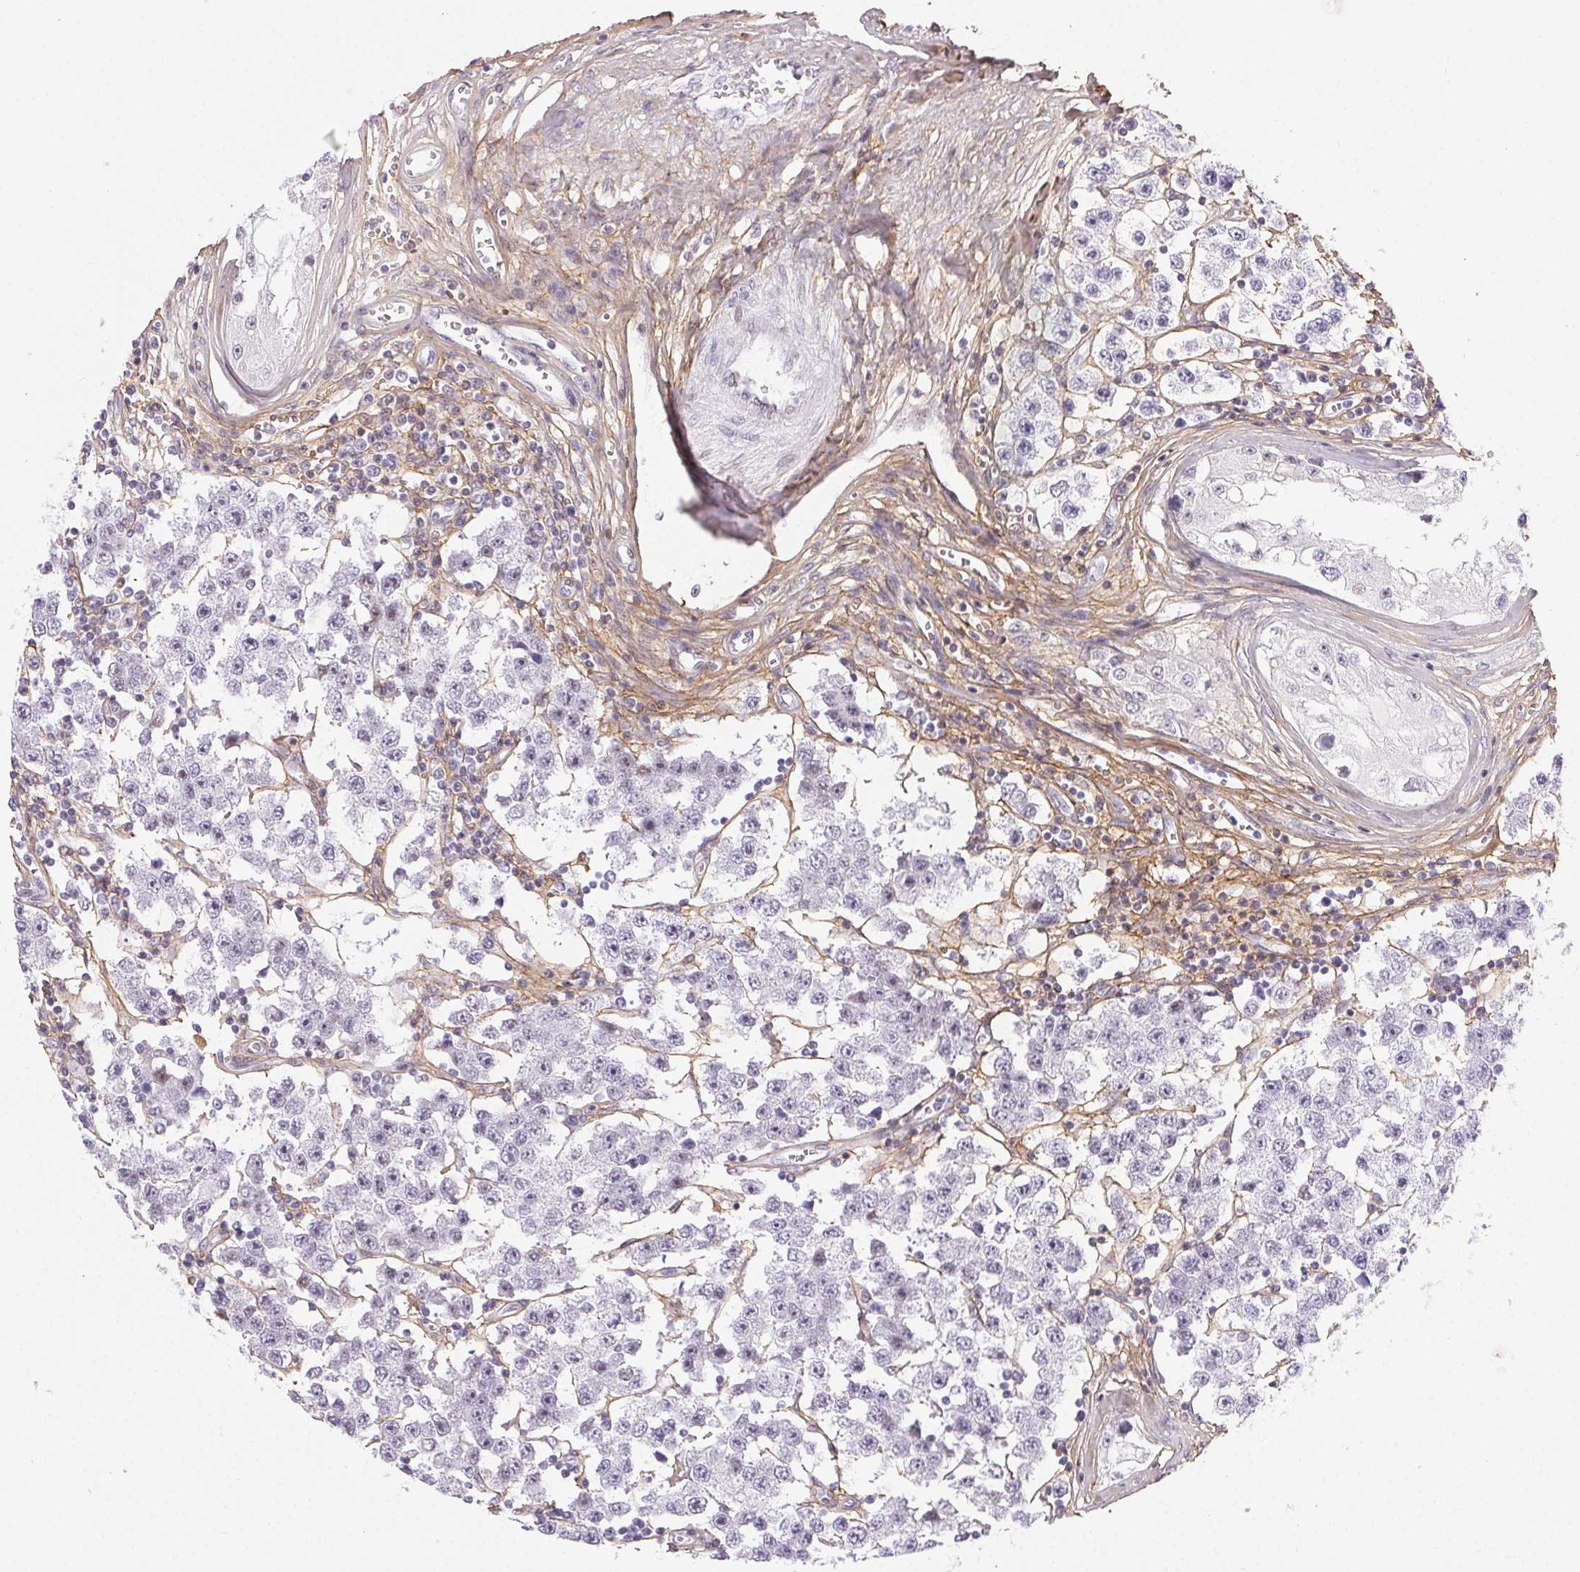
{"staining": {"intensity": "weak", "quantity": "<25%", "location": "nuclear"}, "tissue": "testis cancer", "cell_type": "Tumor cells", "image_type": "cancer", "snomed": [{"axis": "morphology", "description": "Seminoma, NOS"}, {"axis": "topography", "description": "Testis"}], "caption": "Tumor cells show no significant protein positivity in testis cancer (seminoma).", "gene": "PDZD2", "patient": {"sex": "male", "age": 34}}